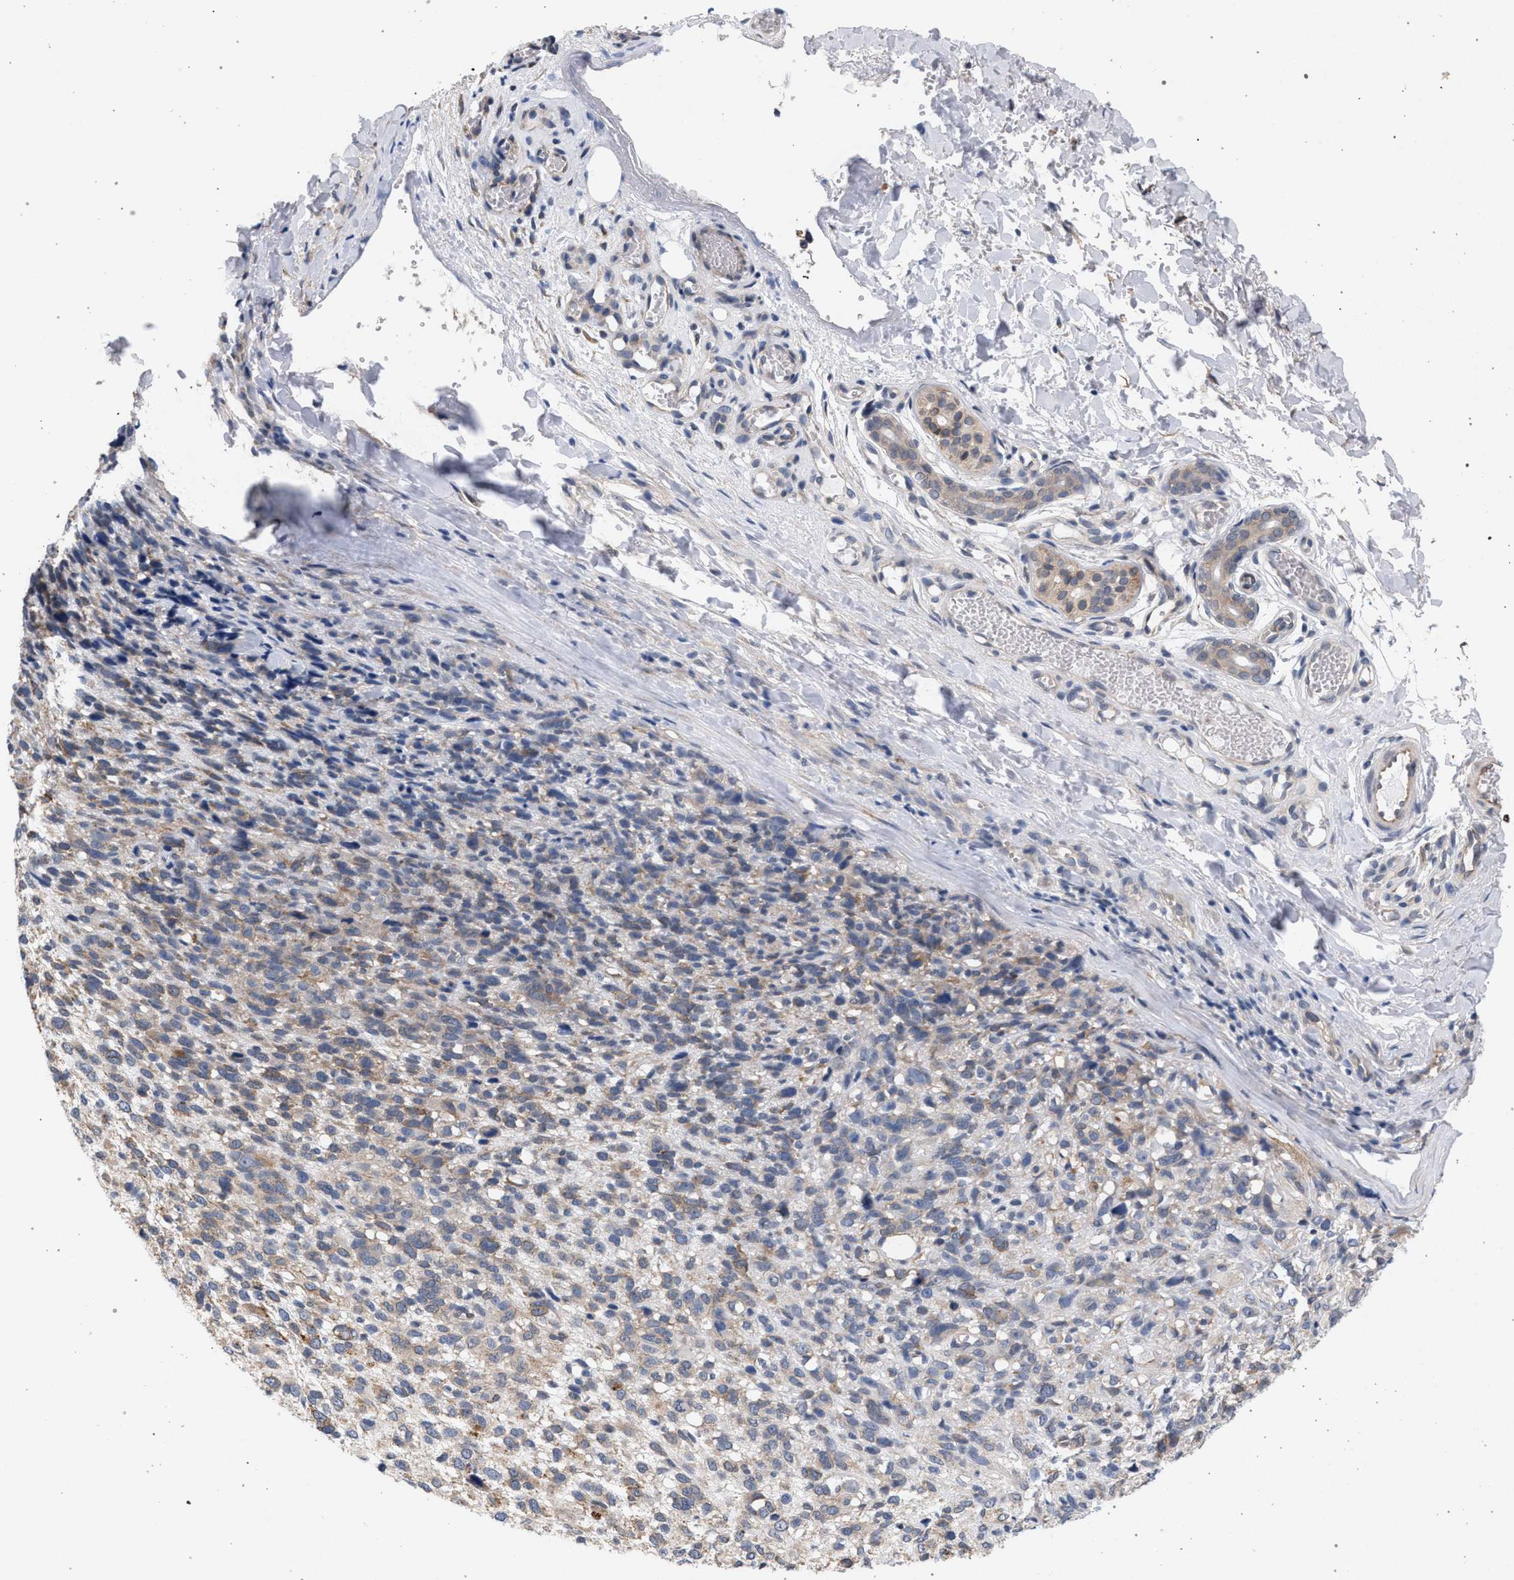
{"staining": {"intensity": "weak", "quantity": "25%-75%", "location": "cytoplasmic/membranous"}, "tissue": "melanoma", "cell_type": "Tumor cells", "image_type": "cancer", "snomed": [{"axis": "morphology", "description": "Malignant melanoma, NOS"}, {"axis": "topography", "description": "Skin"}], "caption": "This photomicrograph displays immunohistochemistry (IHC) staining of human malignant melanoma, with low weak cytoplasmic/membranous staining in approximately 25%-75% of tumor cells.", "gene": "ARPC5L", "patient": {"sex": "female", "age": 55}}